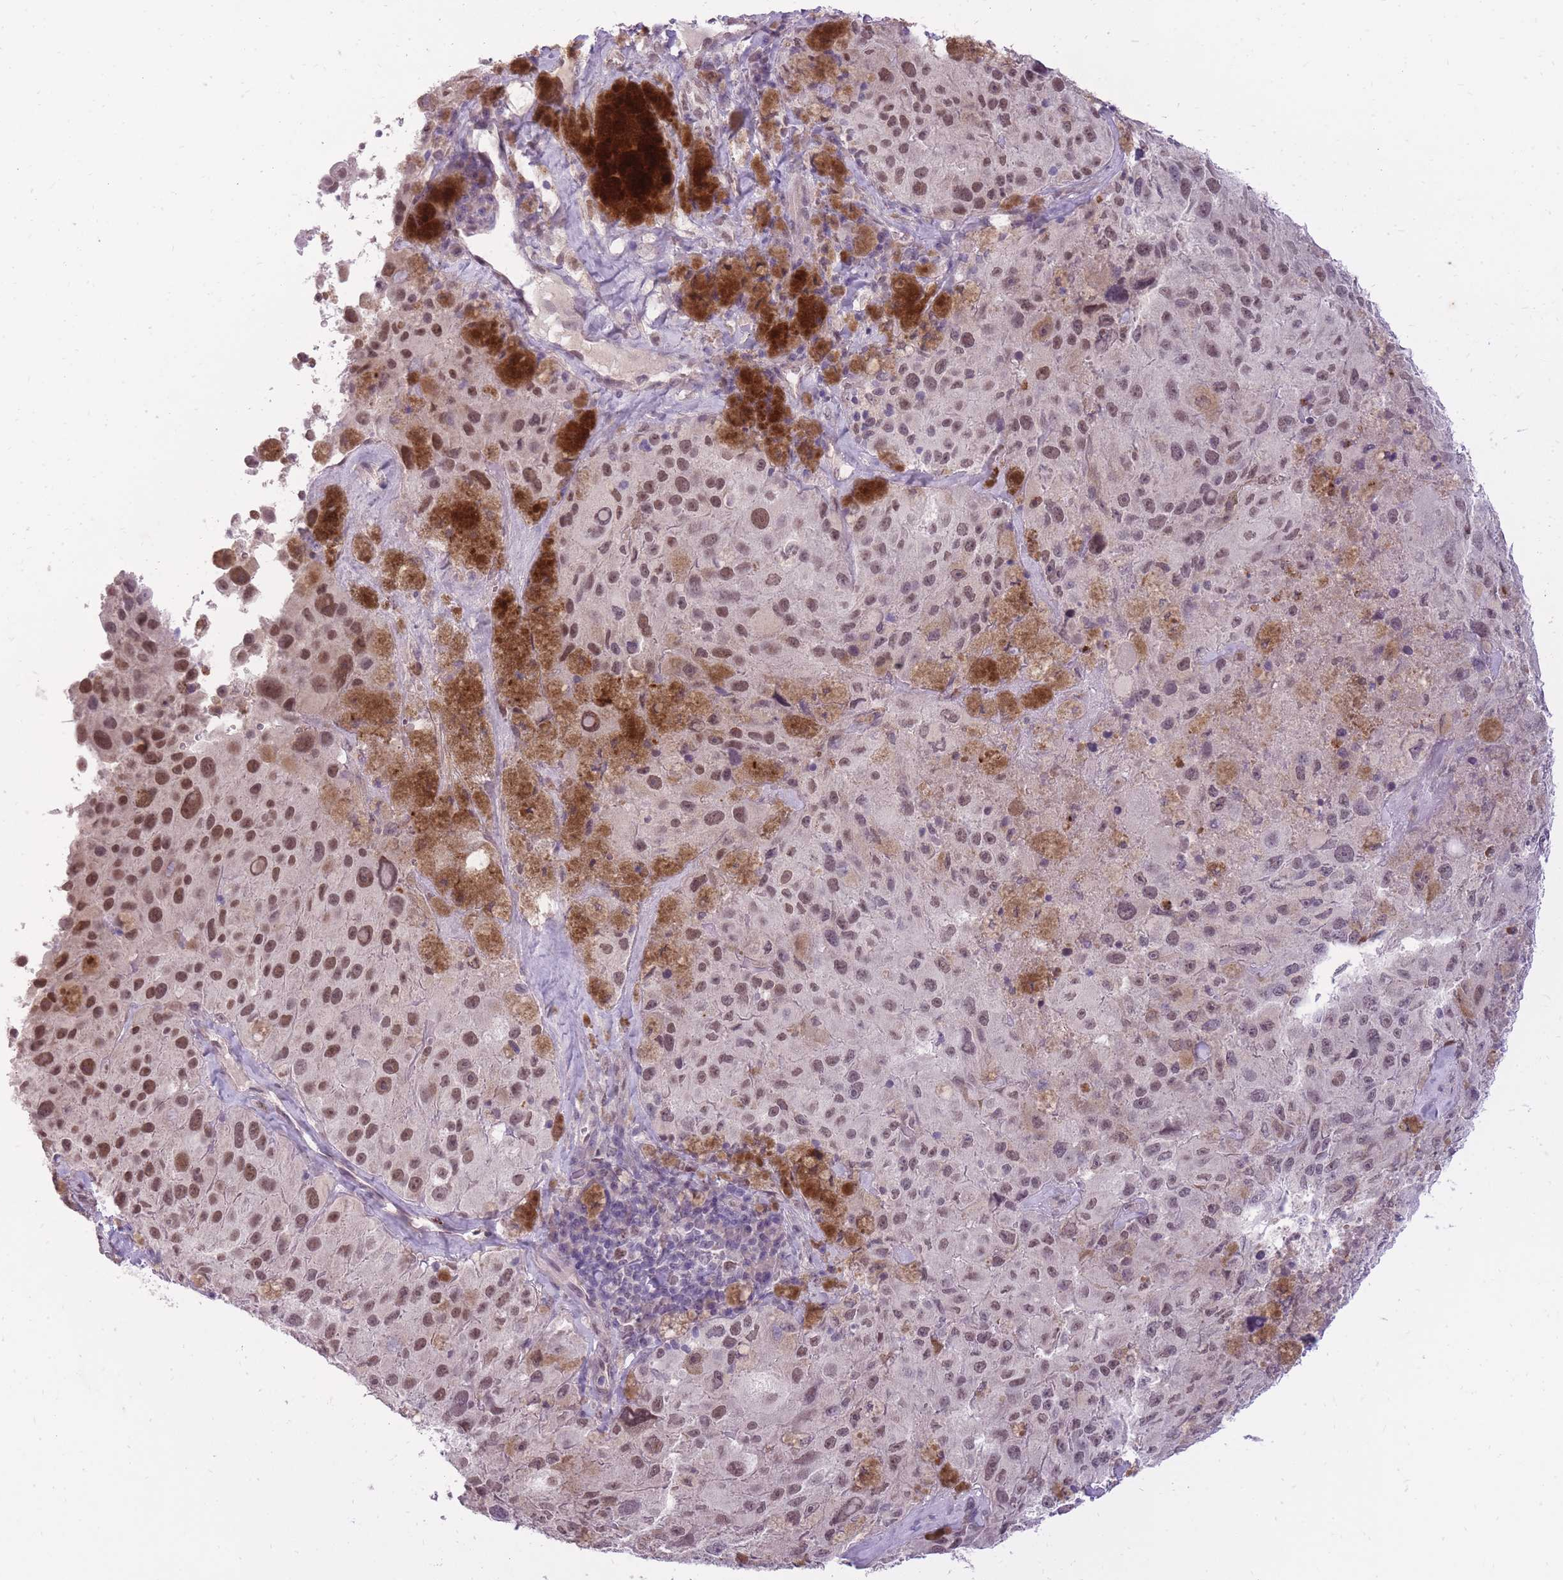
{"staining": {"intensity": "moderate", "quantity": ">75%", "location": "nuclear"}, "tissue": "melanoma", "cell_type": "Tumor cells", "image_type": "cancer", "snomed": [{"axis": "morphology", "description": "Malignant melanoma, Metastatic site"}, {"axis": "topography", "description": "Lymph node"}], "caption": "Malignant melanoma (metastatic site) stained with a protein marker demonstrates moderate staining in tumor cells.", "gene": "TIGD1", "patient": {"sex": "male", "age": 62}}